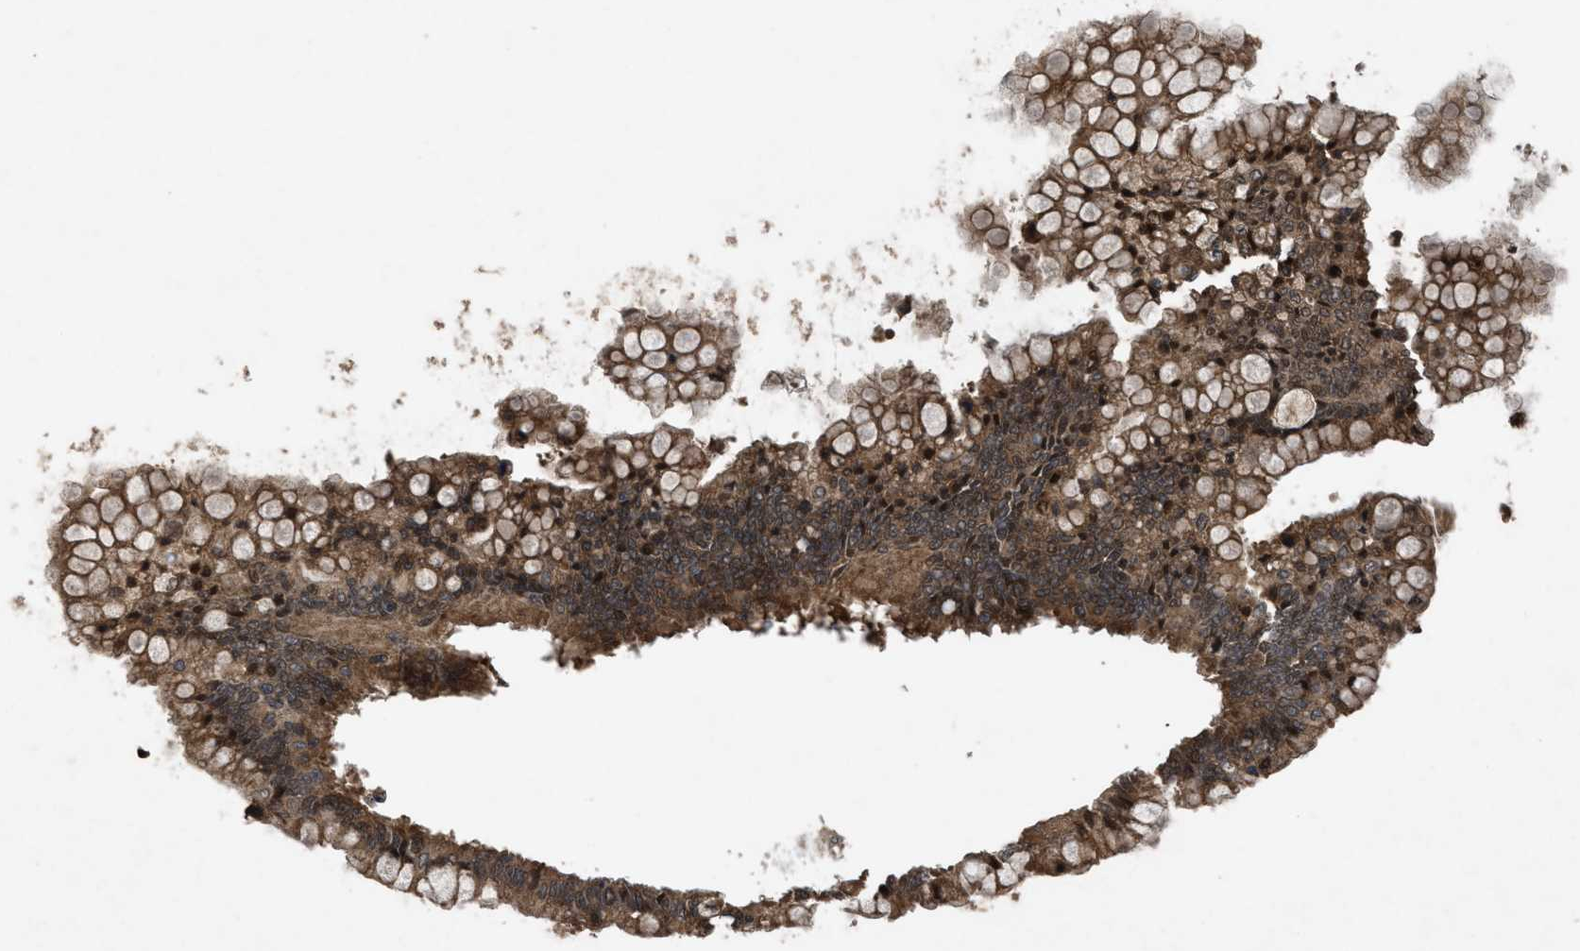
{"staining": {"intensity": "strong", "quantity": ">75%", "location": "cytoplasmic/membranous"}, "tissue": "ovarian cancer", "cell_type": "Tumor cells", "image_type": "cancer", "snomed": [{"axis": "morphology", "description": "Cystadenocarcinoma, mucinous, NOS"}, {"axis": "topography", "description": "Ovary"}], "caption": "Tumor cells demonstrate strong cytoplasmic/membranous staining in approximately >75% of cells in ovarian mucinous cystadenocarcinoma.", "gene": "RAB2A", "patient": {"sex": "female", "age": 57}}